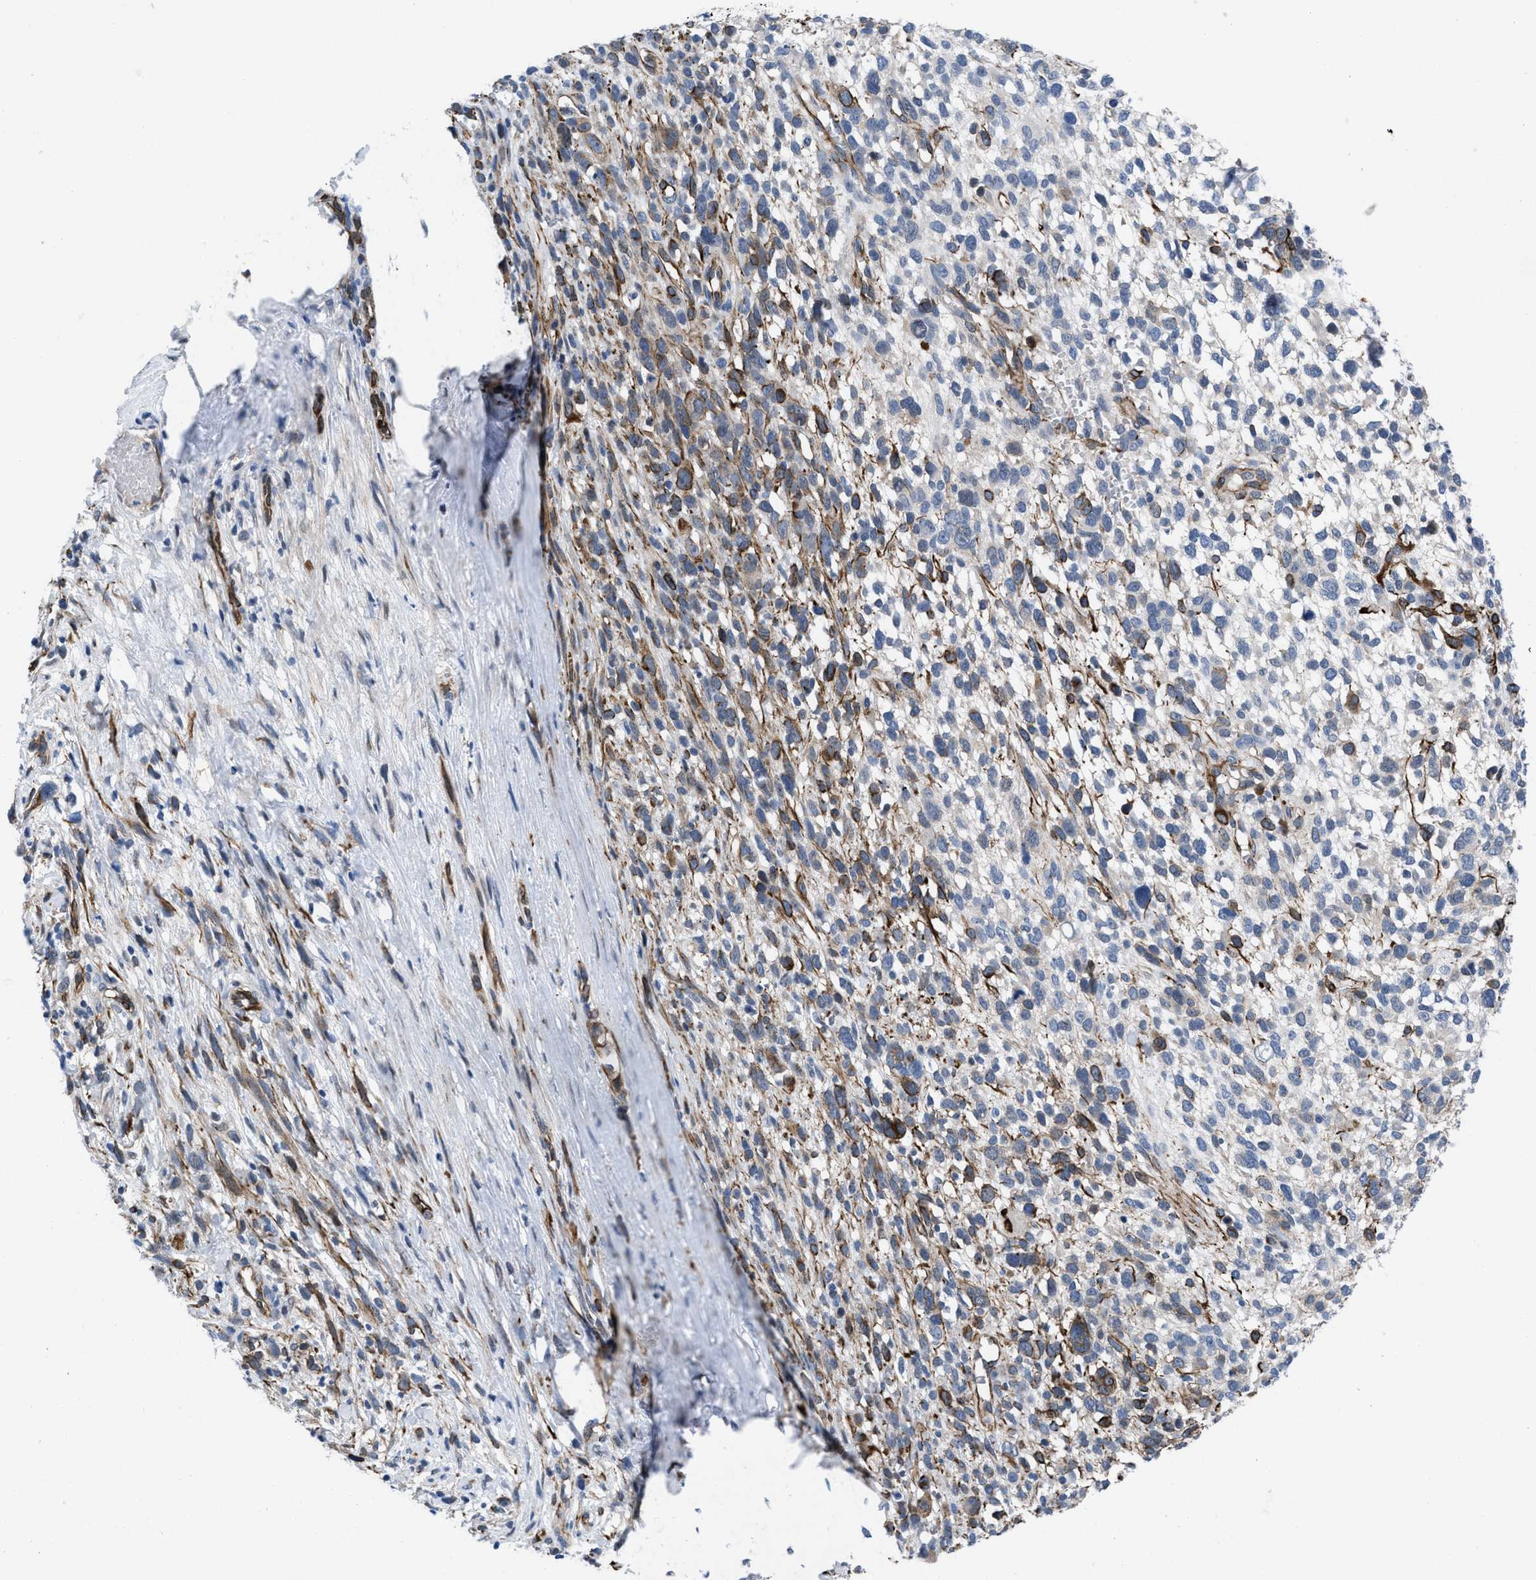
{"staining": {"intensity": "negative", "quantity": "none", "location": "none"}, "tissue": "melanoma", "cell_type": "Tumor cells", "image_type": "cancer", "snomed": [{"axis": "morphology", "description": "Malignant melanoma, NOS"}, {"axis": "topography", "description": "Skin"}], "caption": "Protein analysis of melanoma reveals no significant positivity in tumor cells. The staining was performed using DAB to visualize the protein expression in brown, while the nuclei were stained in blue with hematoxylin (Magnification: 20x).", "gene": "IL17RE", "patient": {"sex": "female", "age": 55}}